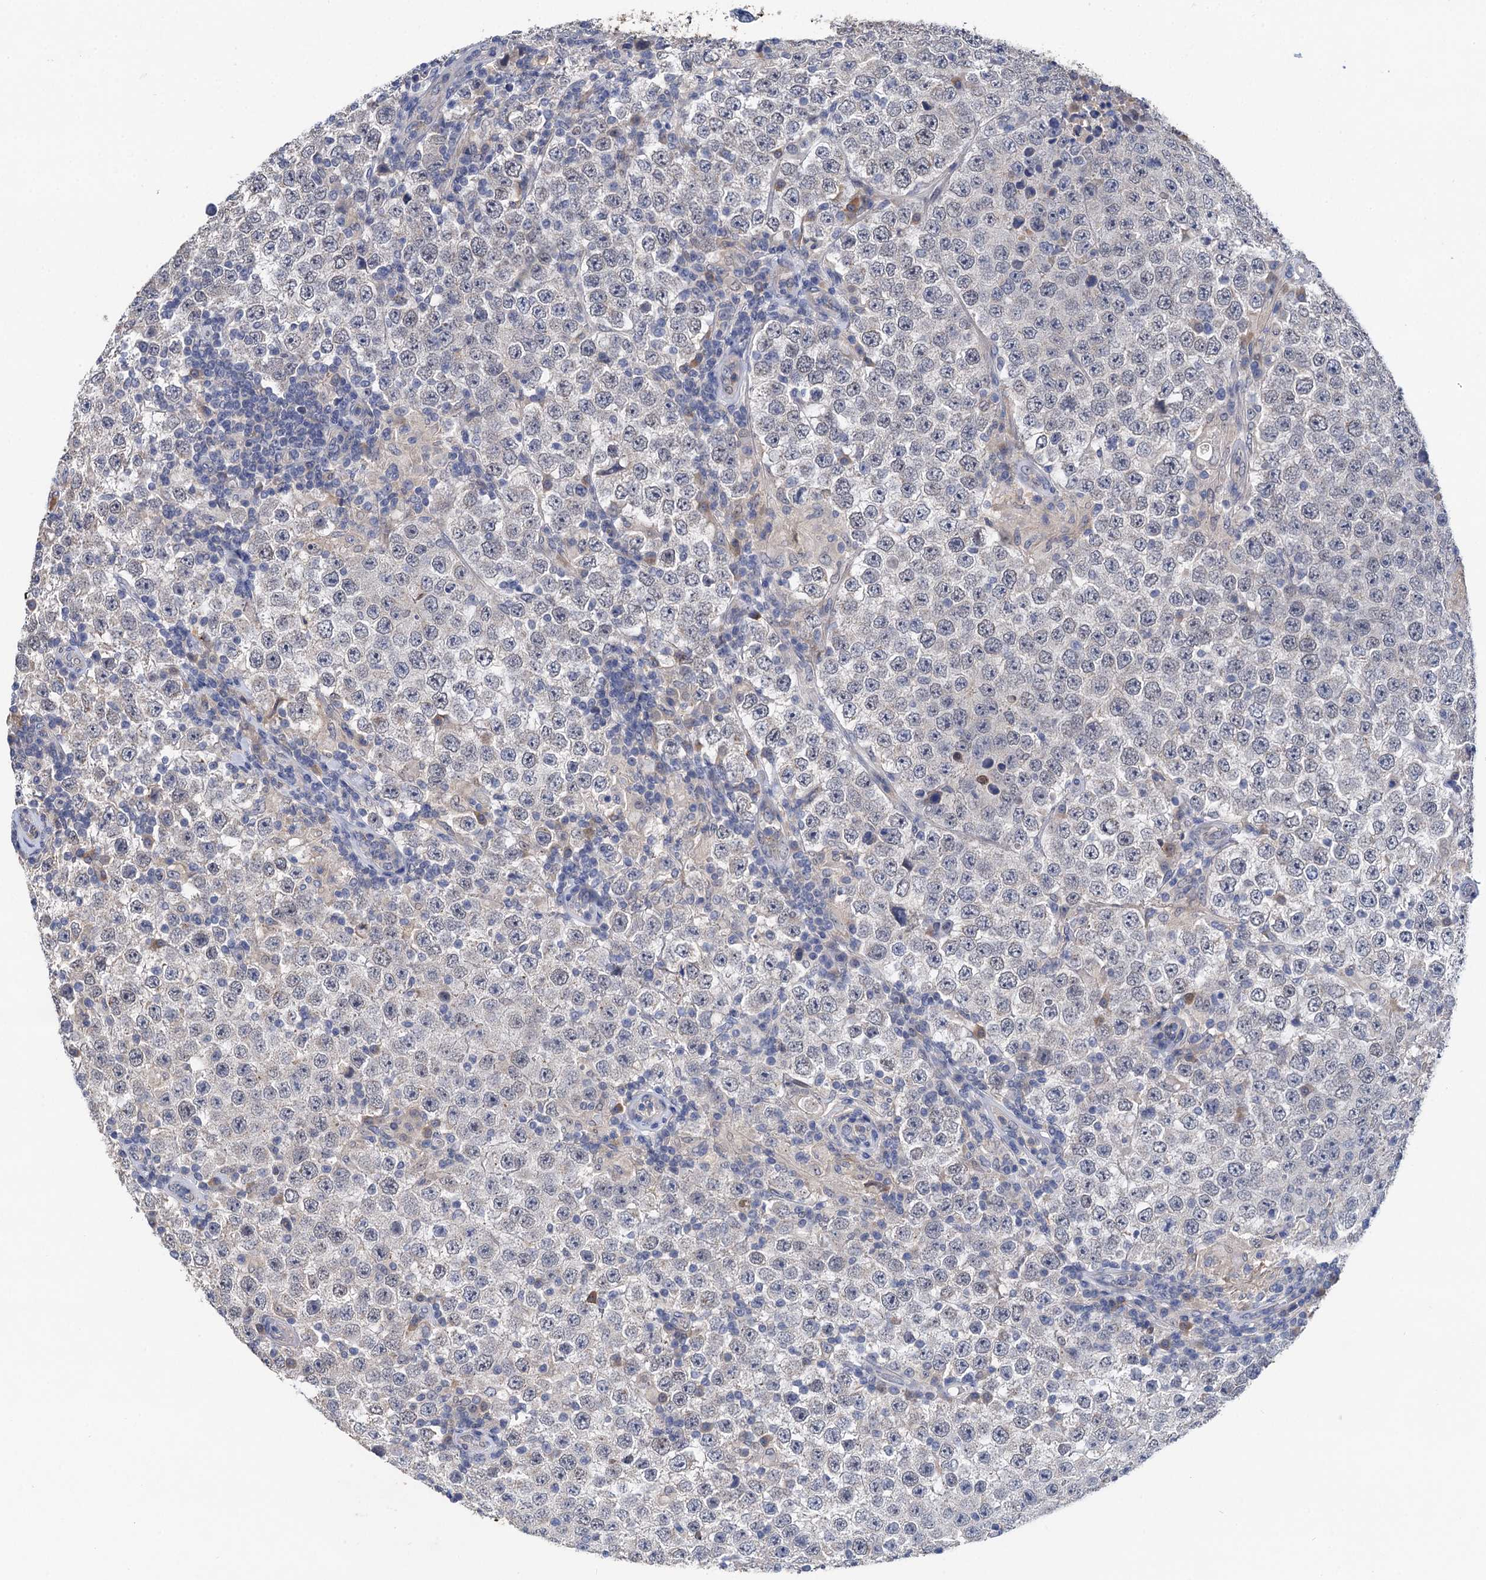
{"staining": {"intensity": "negative", "quantity": "none", "location": "none"}, "tissue": "testis cancer", "cell_type": "Tumor cells", "image_type": "cancer", "snomed": [{"axis": "morphology", "description": "Normal tissue, NOS"}, {"axis": "morphology", "description": "Urothelial carcinoma, High grade"}, {"axis": "morphology", "description": "Seminoma, NOS"}, {"axis": "morphology", "description": "Carcinoma, Embryonal, NOS"}, {"axis": "topography", "description": "Urinary bladder"}, {"axis": "topography", "description": "Testis"}], "caption": "Immunohistochemistry histopathology image of human urothelial carcinoma (high-grade) (testis) stained for a protein (brown), which reveals no positivity in tumor cells.", "gene": "TMEM39B", "patient": {"sex": "male", "age": 41}}